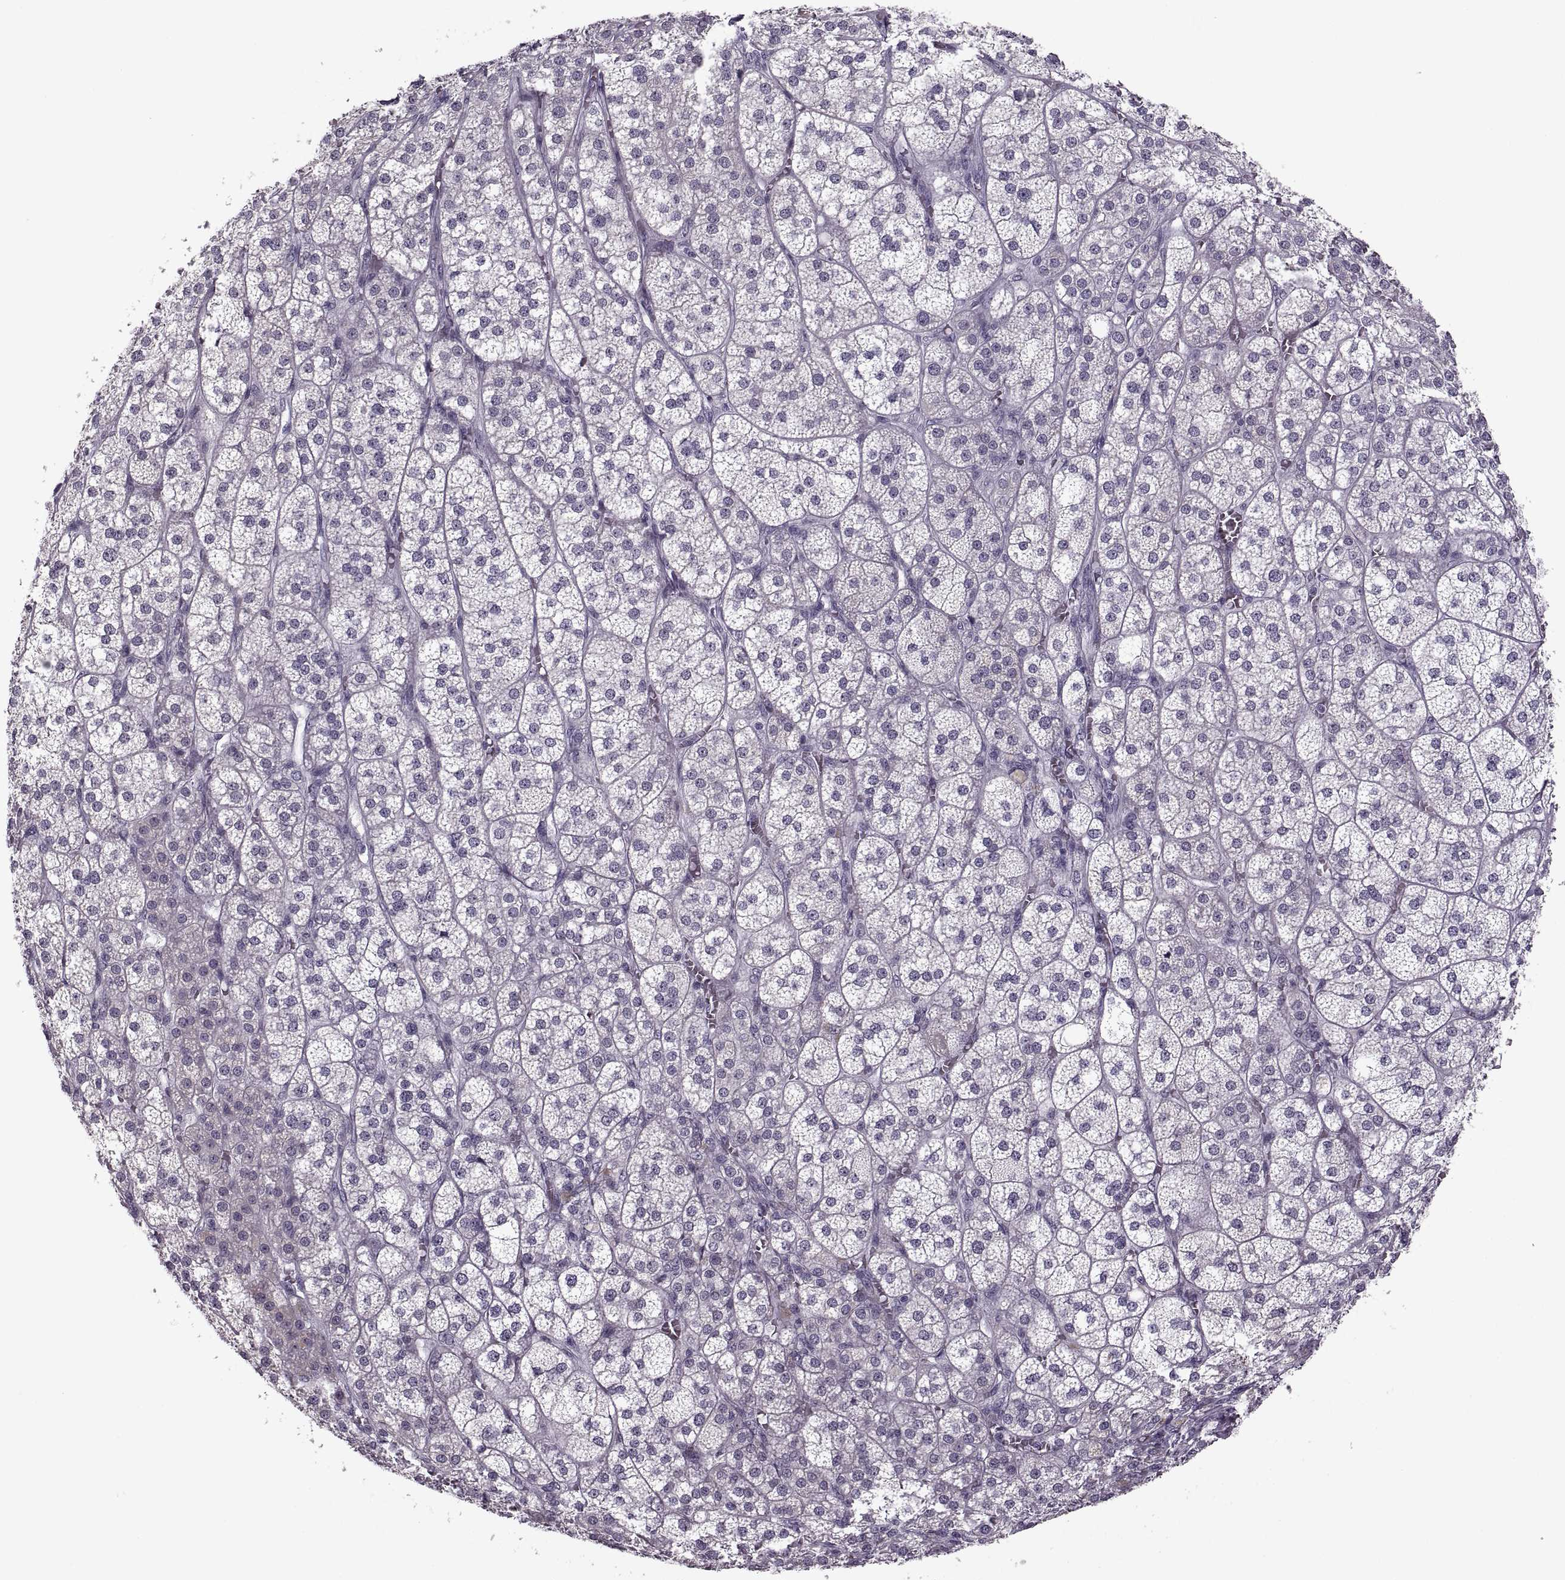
{"staining": {"intensity": "negative", "quantity": "none", "location": "none"}, "tissue": "adrenal gland", "cell_type": "Glandular cells", "image_type": "normal", "snomed": [{"axis": "morphology", "description": "Normal tissue, NOS"}, {"axis": "topography", "description": "Adrenal gland"}], "caption": "This is an immunohistochemistry (IHC) image of benign human adrenal gland. There is no staining in glandular cells.", "gene": "PAGE2B", "patient": {"sex": "female", "age": 60}}